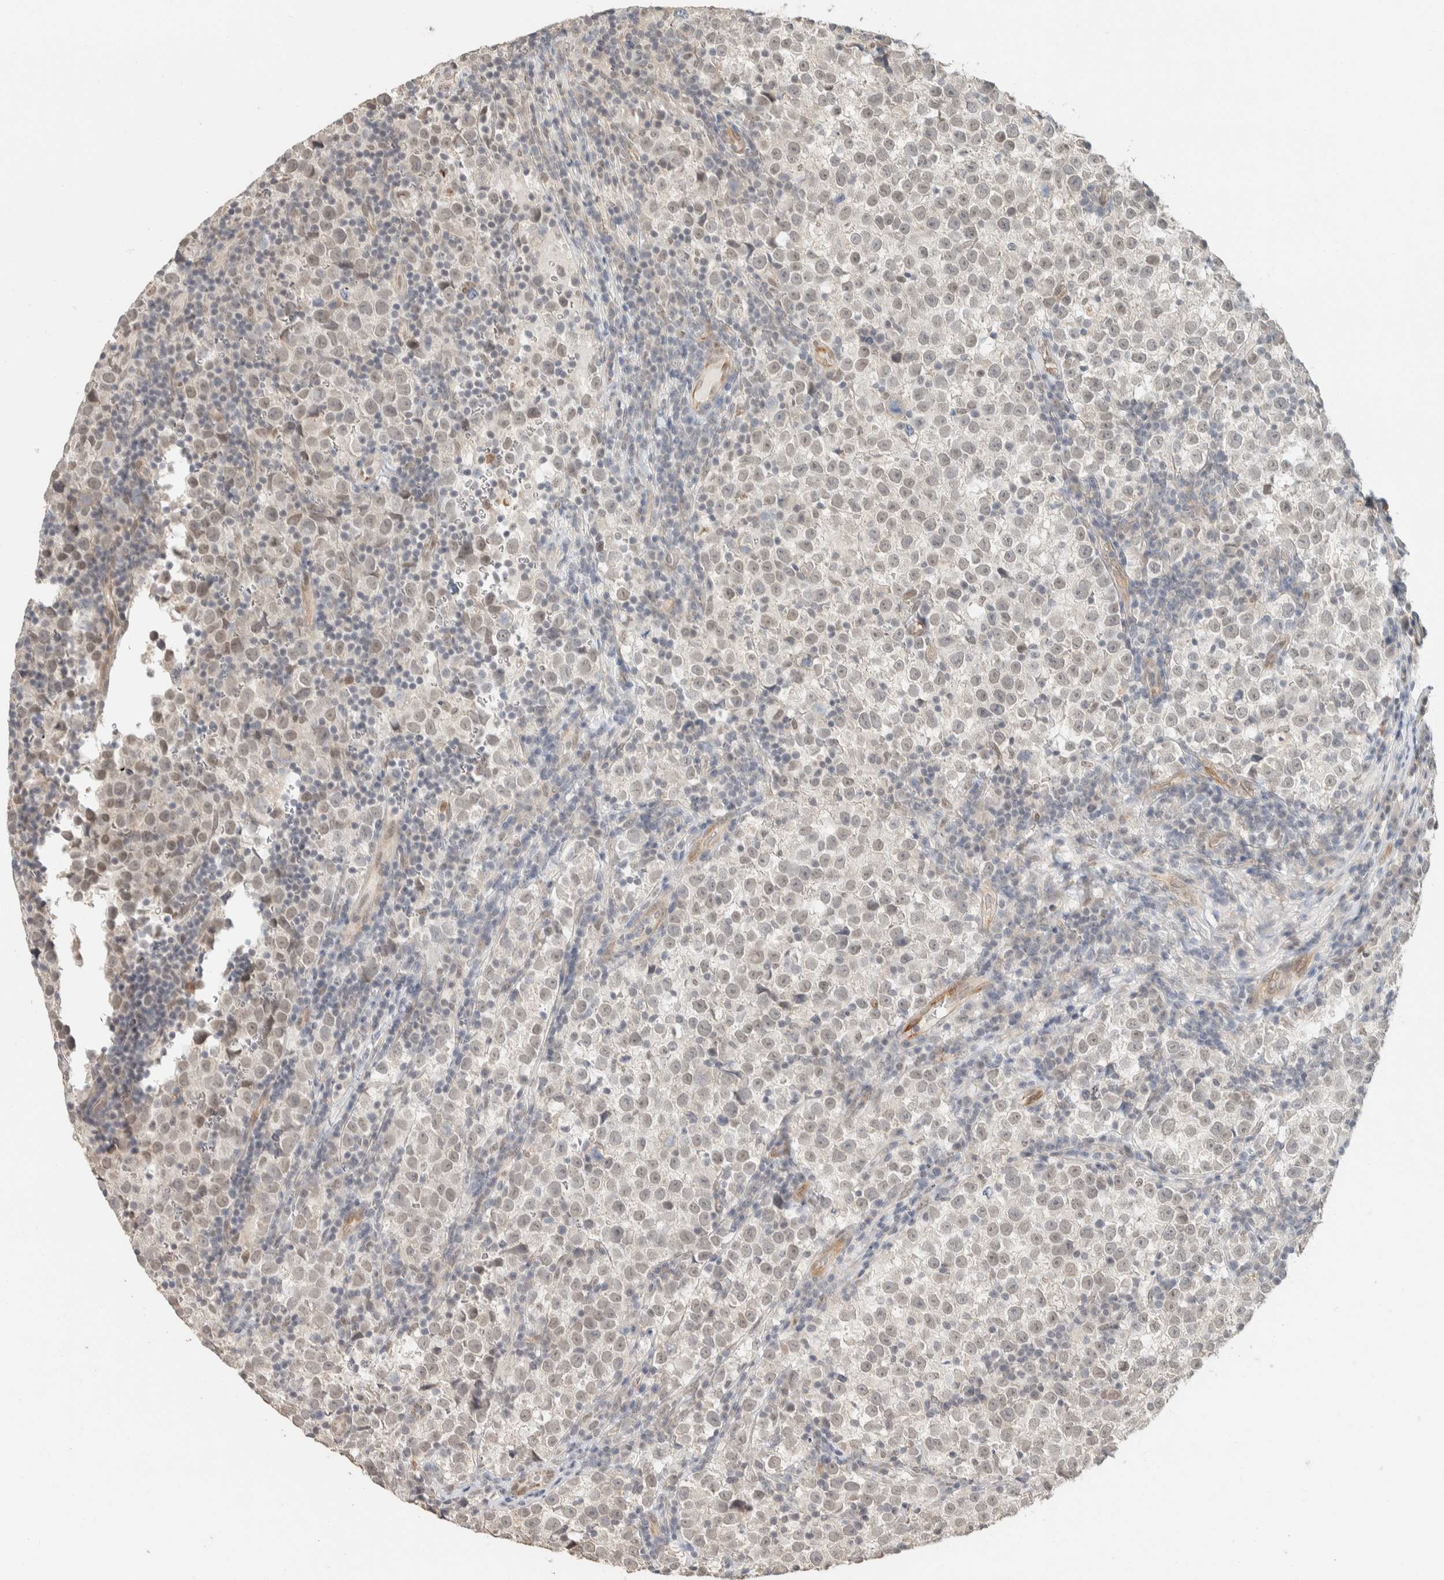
{"staining": {"intensity": "weak", "quantity": ">75%", "location": "nuclear"}, "tissue": "testis cancer", "cell_type": "Tumor cells", "image_type": "cancer", "snomed": [{"axis": "morphology", "description": "Normal tissue, NOS"}, {"axis": "morphology", "description": "Seminoma, NOS"}, {"axis": "topography", "description": "Testis"}], "caption": "The histopathology image shows staining of testis seminoma, revealing weak nuclear protein staining (brown color) within tumor cells.", "gene": "ZBTB2", "patient": {"sex": "male", "age": 43}}